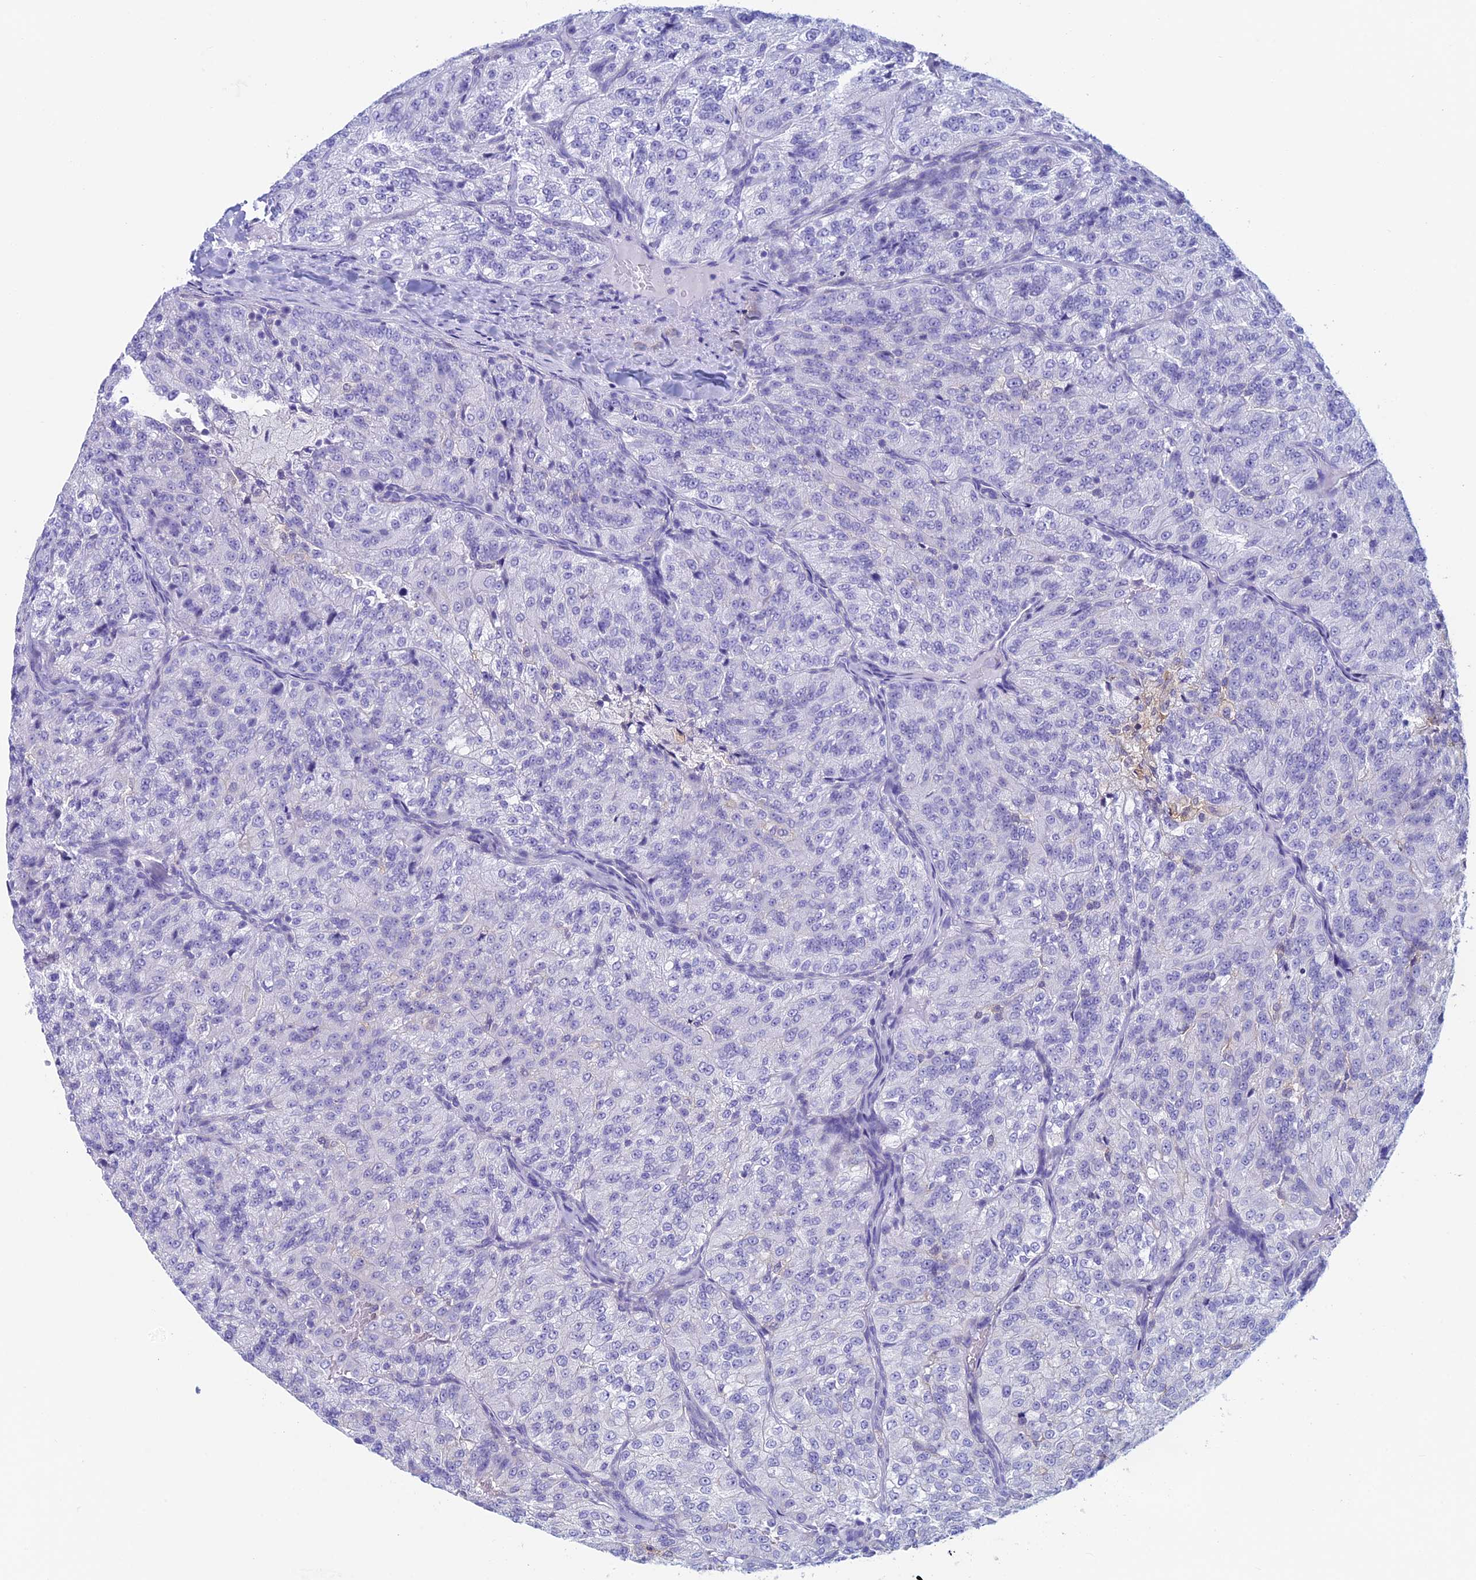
{"staining": {"intensity": "negative", "quantity": "none", "location": "none"}, "tissue": "renal cancer", "cell_type": "Tumor cells", "image_type": "cancer", "snomed": [{"axis": "morphology", "description": "Adenocarcinoma, NOS"}, {"axis": "topography", "description": "Kidney"}], "caption": "A histopathology image of renal cancer (adenocarcinoma) stained for a protein demonstrates no brown staining in tumor cells.", "gene": "KCNK17", "patient": {"sex": "female", "age": 63}}